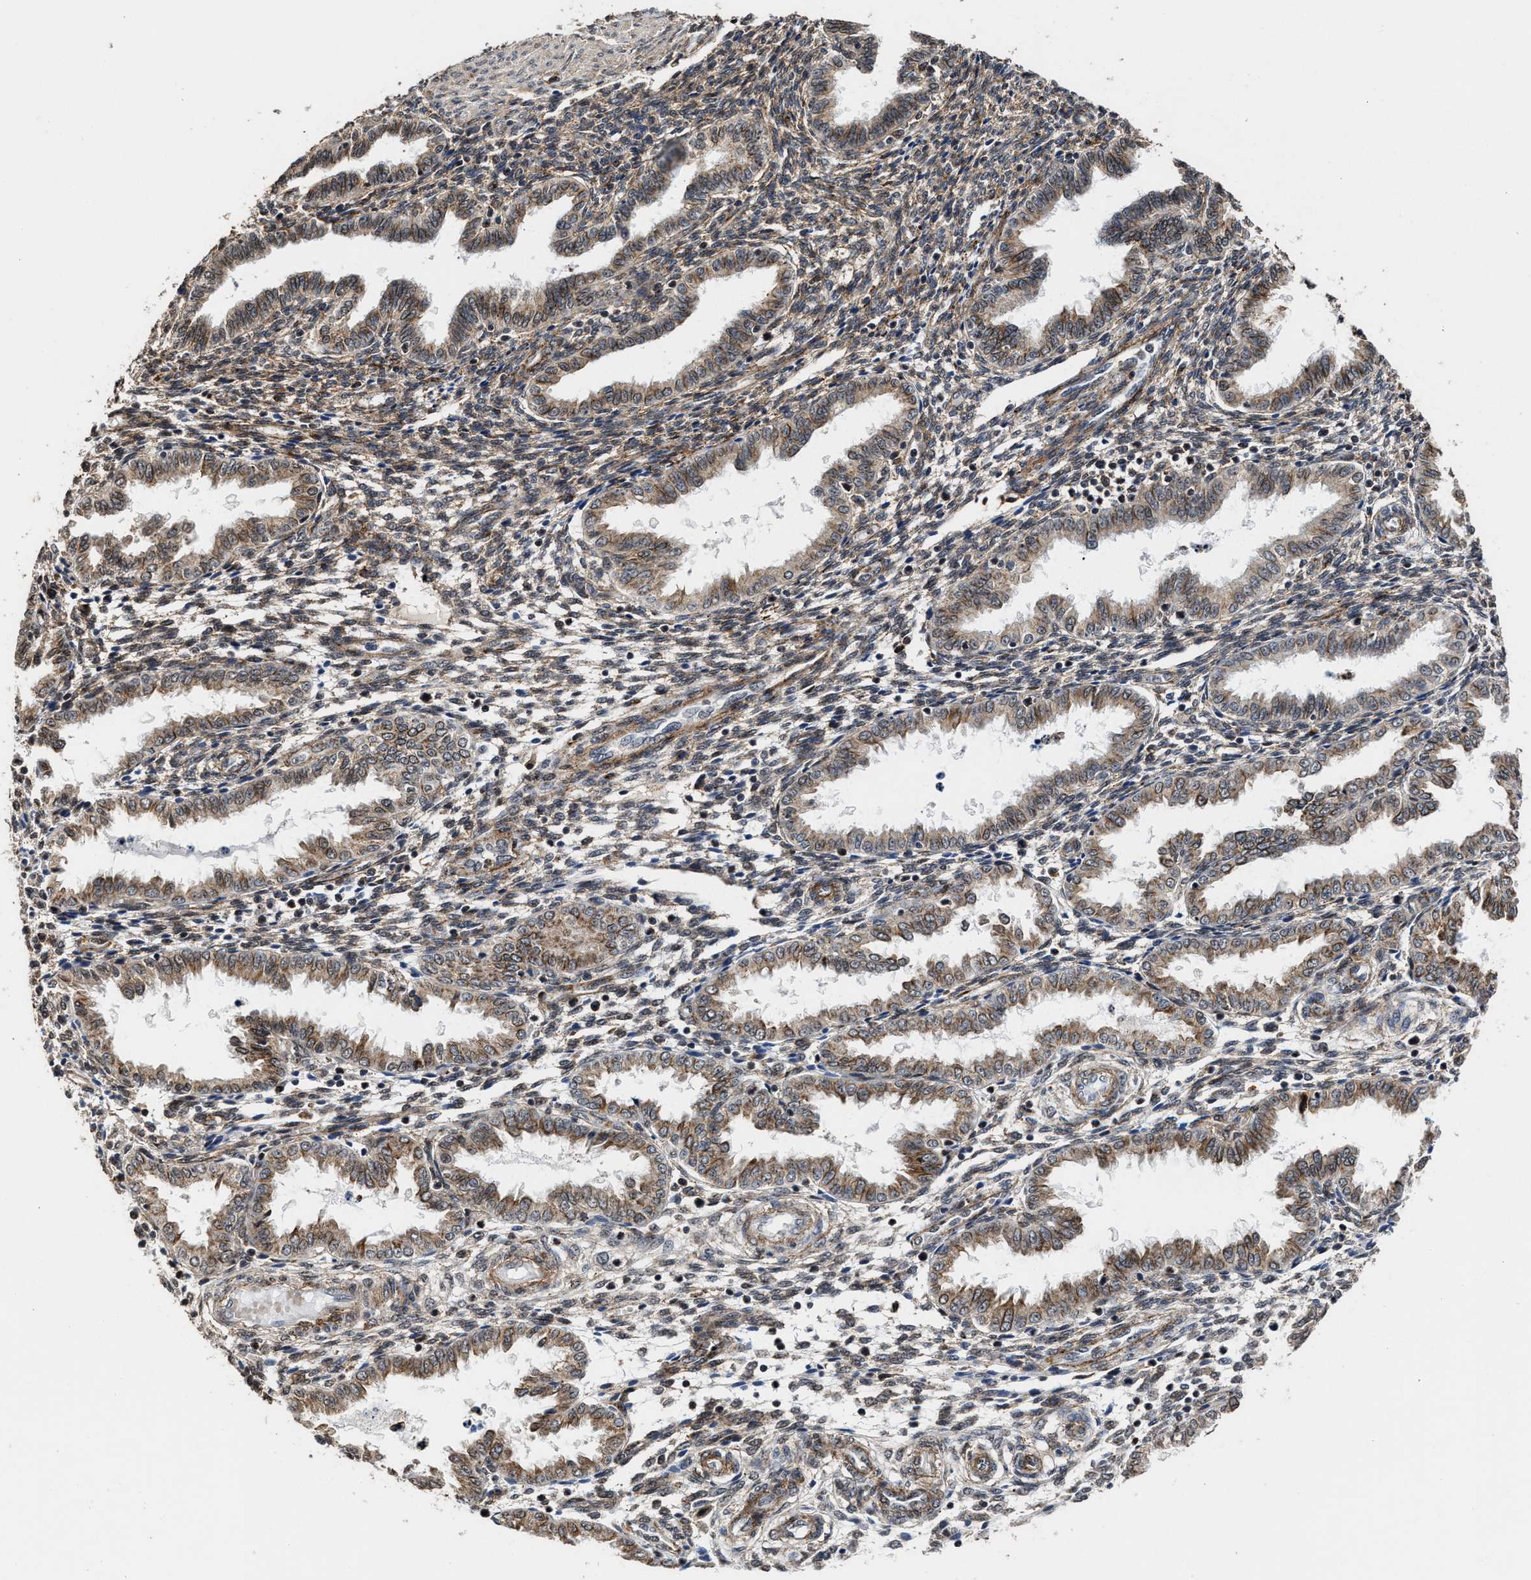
{"staining": {"intensity": "strong", "quantity": "<25%", "location": "cytoplasmic/membranous,nuclear"}, "tissue": "endometrium", "cell_type": "Cells in endometrial stroma", "image_type": "normal", "snomed": [{"axis": "morphology", "description": "Normal tissue, NOS"}, {"axis": "topography", "description": "Endometrium"}], "caption": "Protein expression analysis of unremarkable endometrium demonstrates strong cytoplasmic/membranous,nuclear staining in approximately <25% of cells in endometrial stroma.", "gene": "SEPTIN2", "patient": {"sex": "female", "age": 33}}